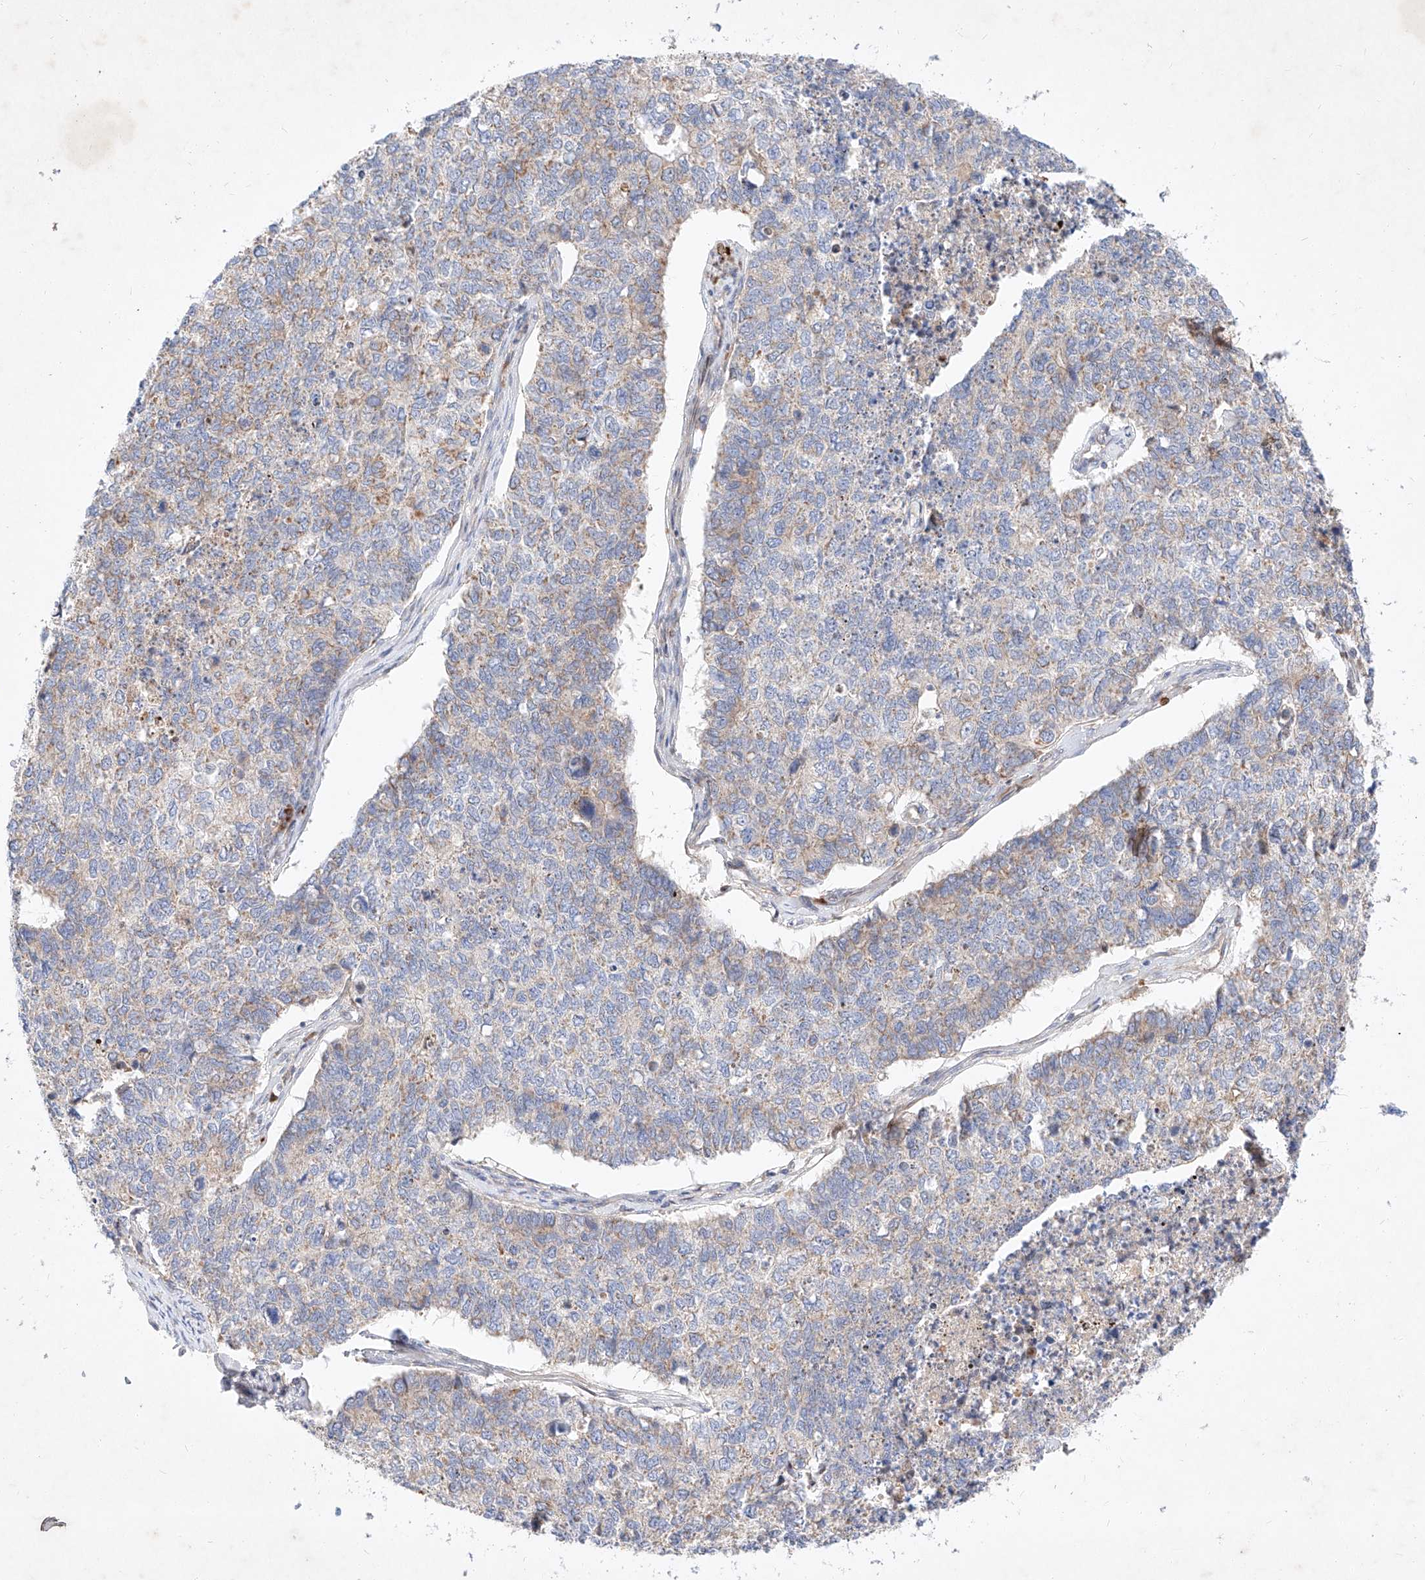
{"staining": {"intensity": "moderate", "quantity": "25%-75%", "location": "cytoplasmic/membranous"}, "tissue": "cervical cancer", "cell_type": "Tumor cells", "image_type": "cancer", "snomed": [{"axis": "morphology", "description": "Squamous cell carcinoma, NOS"}, {"axis": "topography", "description": "Cervix"}], "caption": "Tumor cells display moderate cytoplasmic/membranous expression in about 25%-75% of cells in squamous cell carcinoma (cervical). The staining is performed using DAB brown chromogen to label protein expression. The nuclei are counter-stained blue using hematoxylin.", "gene": "OSGEPL1", "patient": {"sex": "female", "age": 63}}